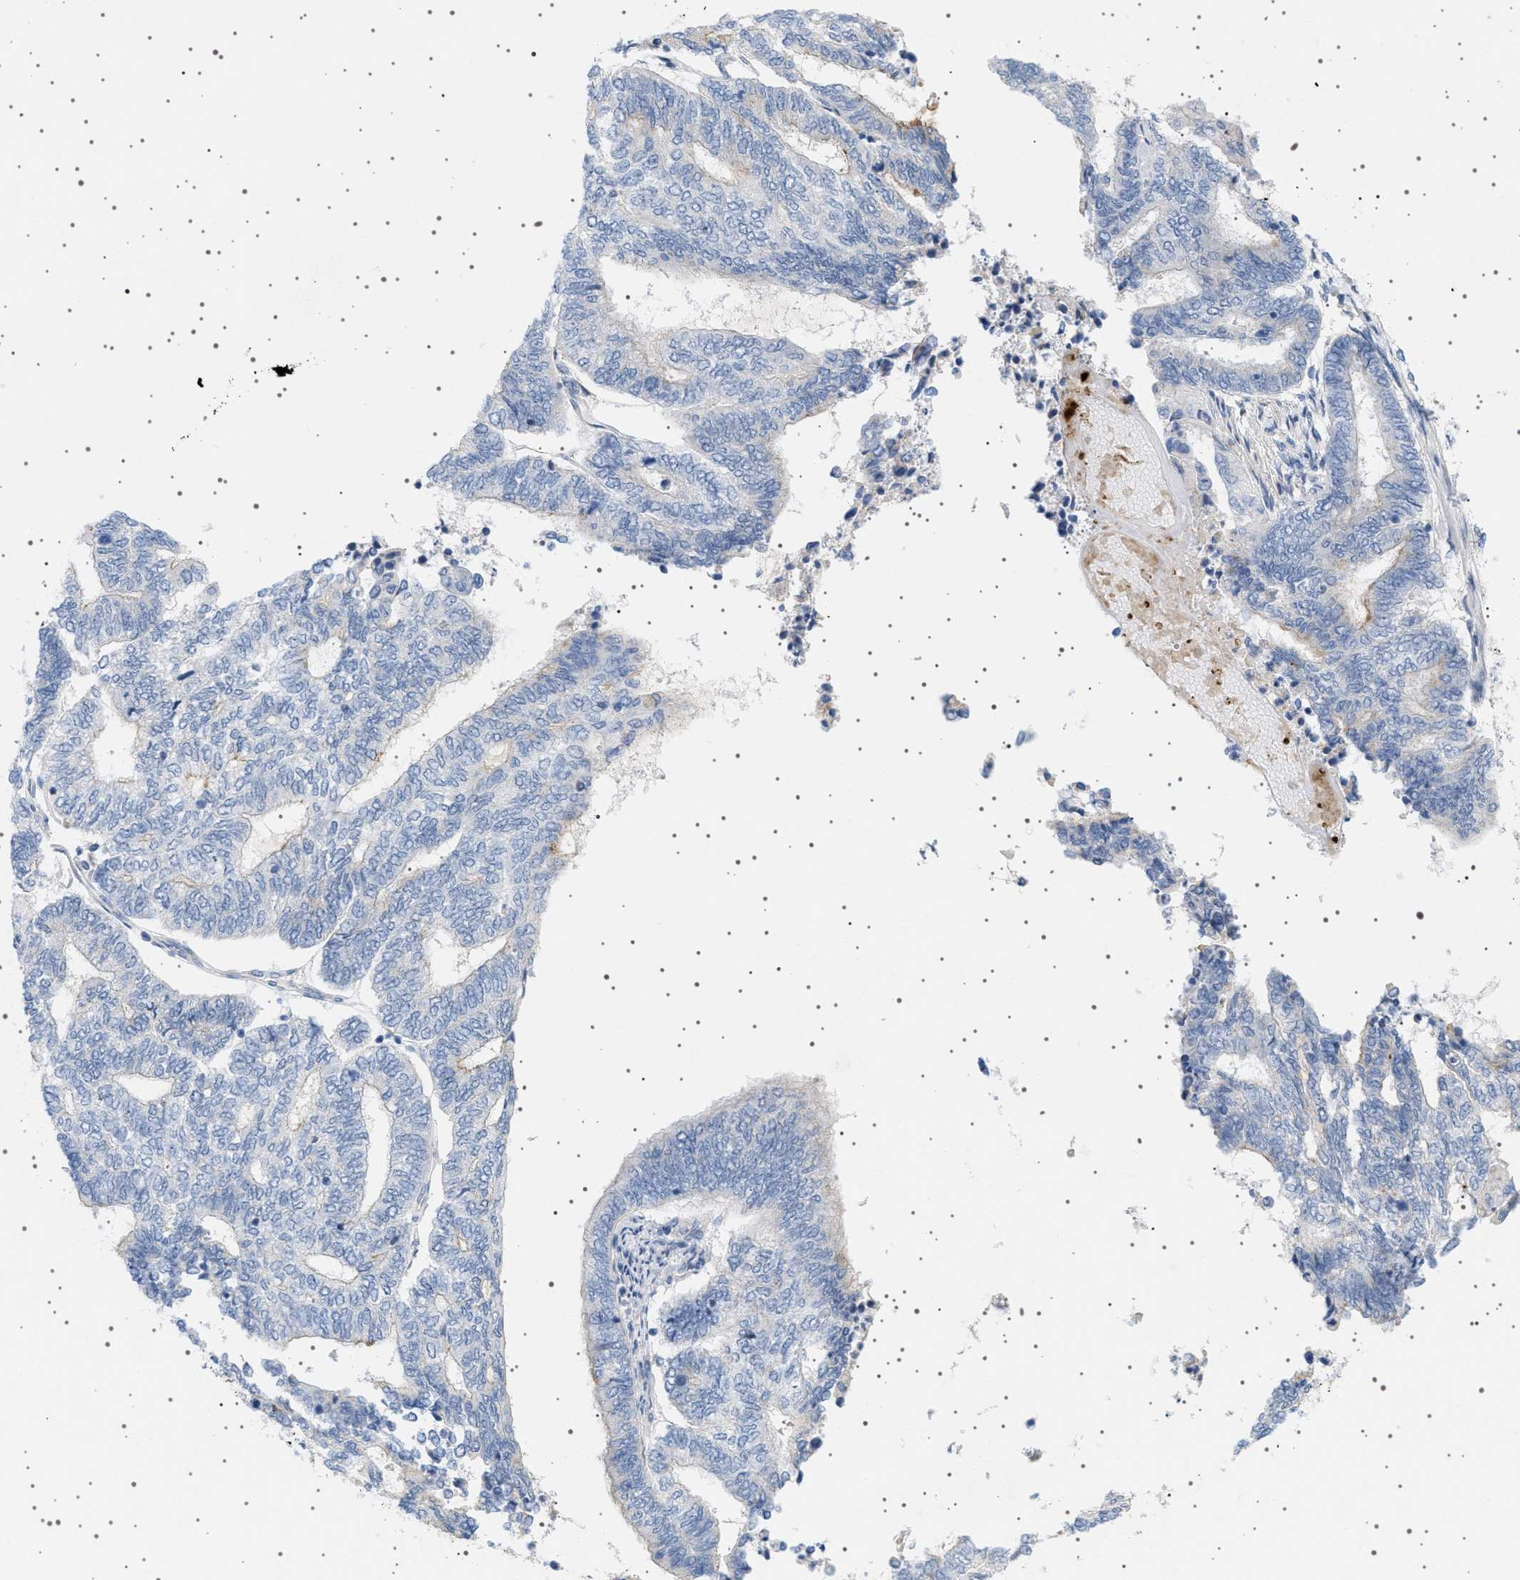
{"staining": {"intensity": "negative", "quantity": "none", "location": "none"}, "tissue": "endometrial cancer", "cell_type": "Tumor cells", "image_type": "cancer", "snomed": [{"axis": "morphology", "description": "Adenocarcinoma, NOS"}, {"axis": "topography", "description": "Uterus"}, {"axis": "topography", "description": "Endometrium"}], "caption": "There is no significant positivity in tumor cells of endometrial cancer (adenocarcinoma).", "gene": "ADCY10", "patient": {"sex": "female", "age": 70}}